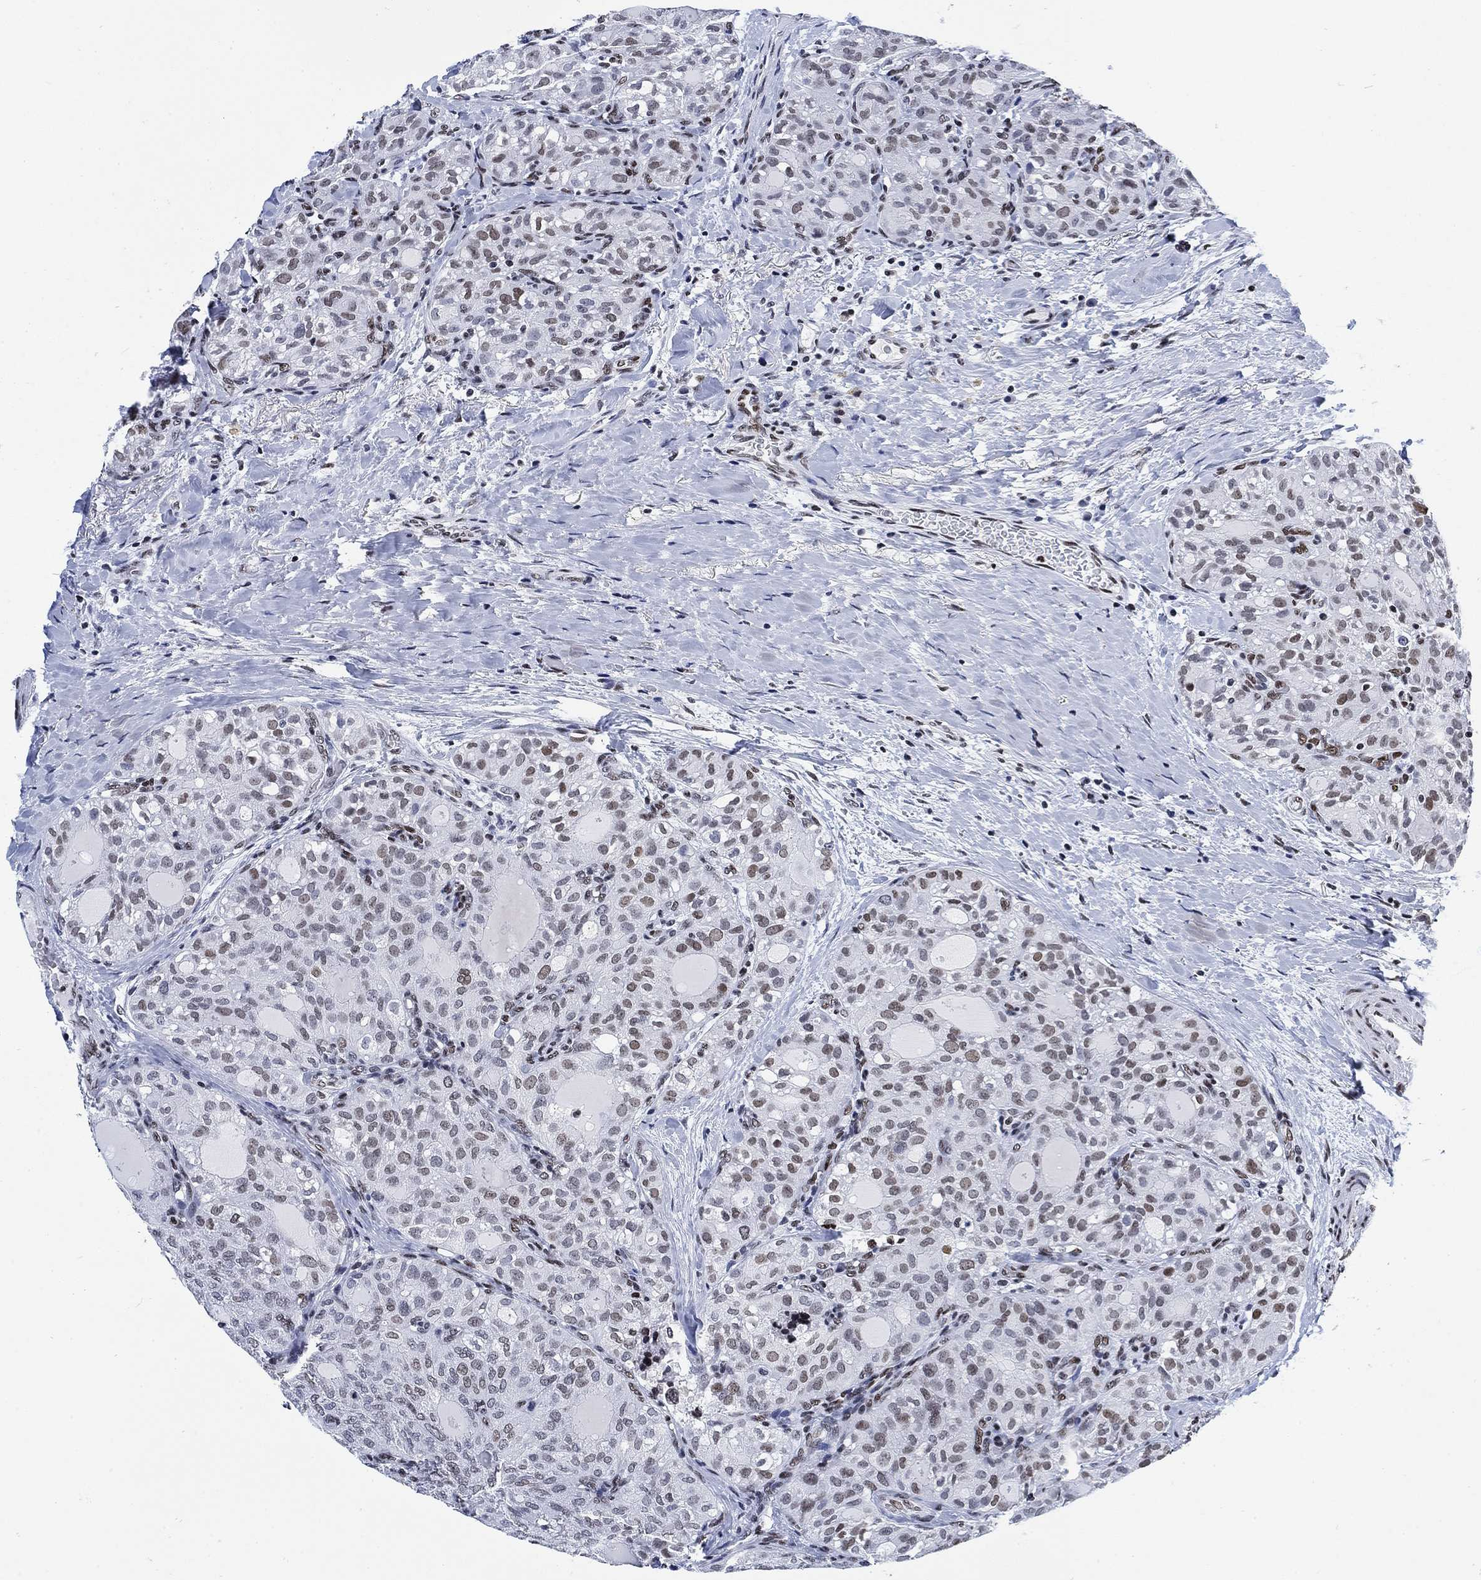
{"staining": {"intensity": "weak", "quantity": "<25%", "location": "nuclear"}, "tissue": "thyroid cancer", "cell_type": "Tumor cells", "image_type": "cancer", "snomed": [{"axis": "morphology", "description": "Follicular adenoma carcinoma, NOS"}, {"axis": "topography", "description": "Thyroid gland"}], "caption": "There is no significant positivity in tumor cells of thyroid cancer (follicular adenoma carcinoma).", "gene": "H1-10", "patient": {"sex": "male", "age": 75}}